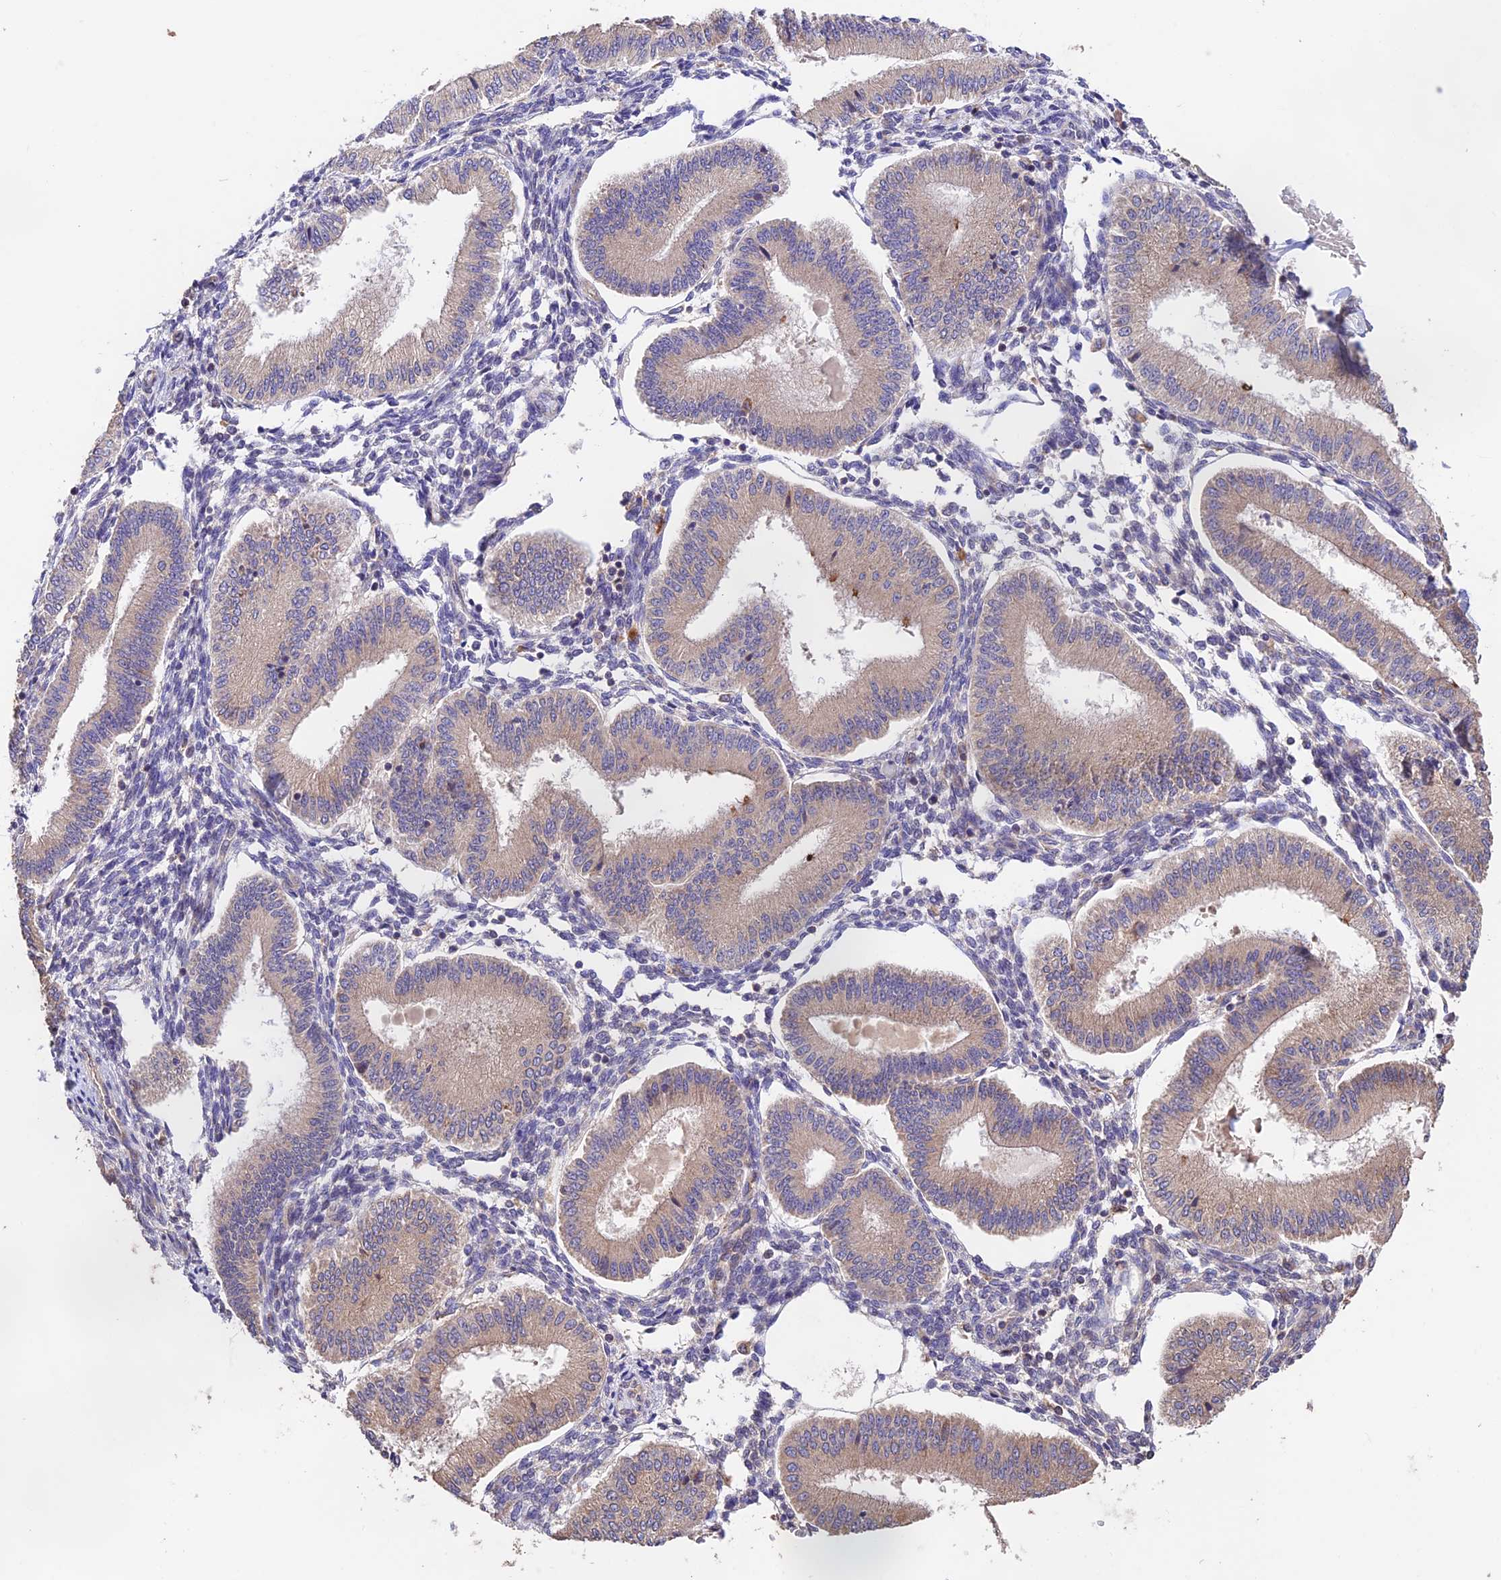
{"staining": {"intensity": "moderate", "quantity": "<25%", "location": "cytoplasmic/membranous"}, "tissue": "endometrium", "cell_type": "Cells in endometrial stroma", "image_type": "normal", "snomed": [{"axis": "morphology", "description": "Normal tissue, NOS"}, {"axis": "topography", "description": "Endometrium"}], "caption": "This image reveals IHC staining of normal human endometrium, with low moderate cytoplasmic/membranous positivity in approximately <25% of cells in endometrial stroma.", "gene": "EMC3", "patient": {"sex": "female", "age": 39}}